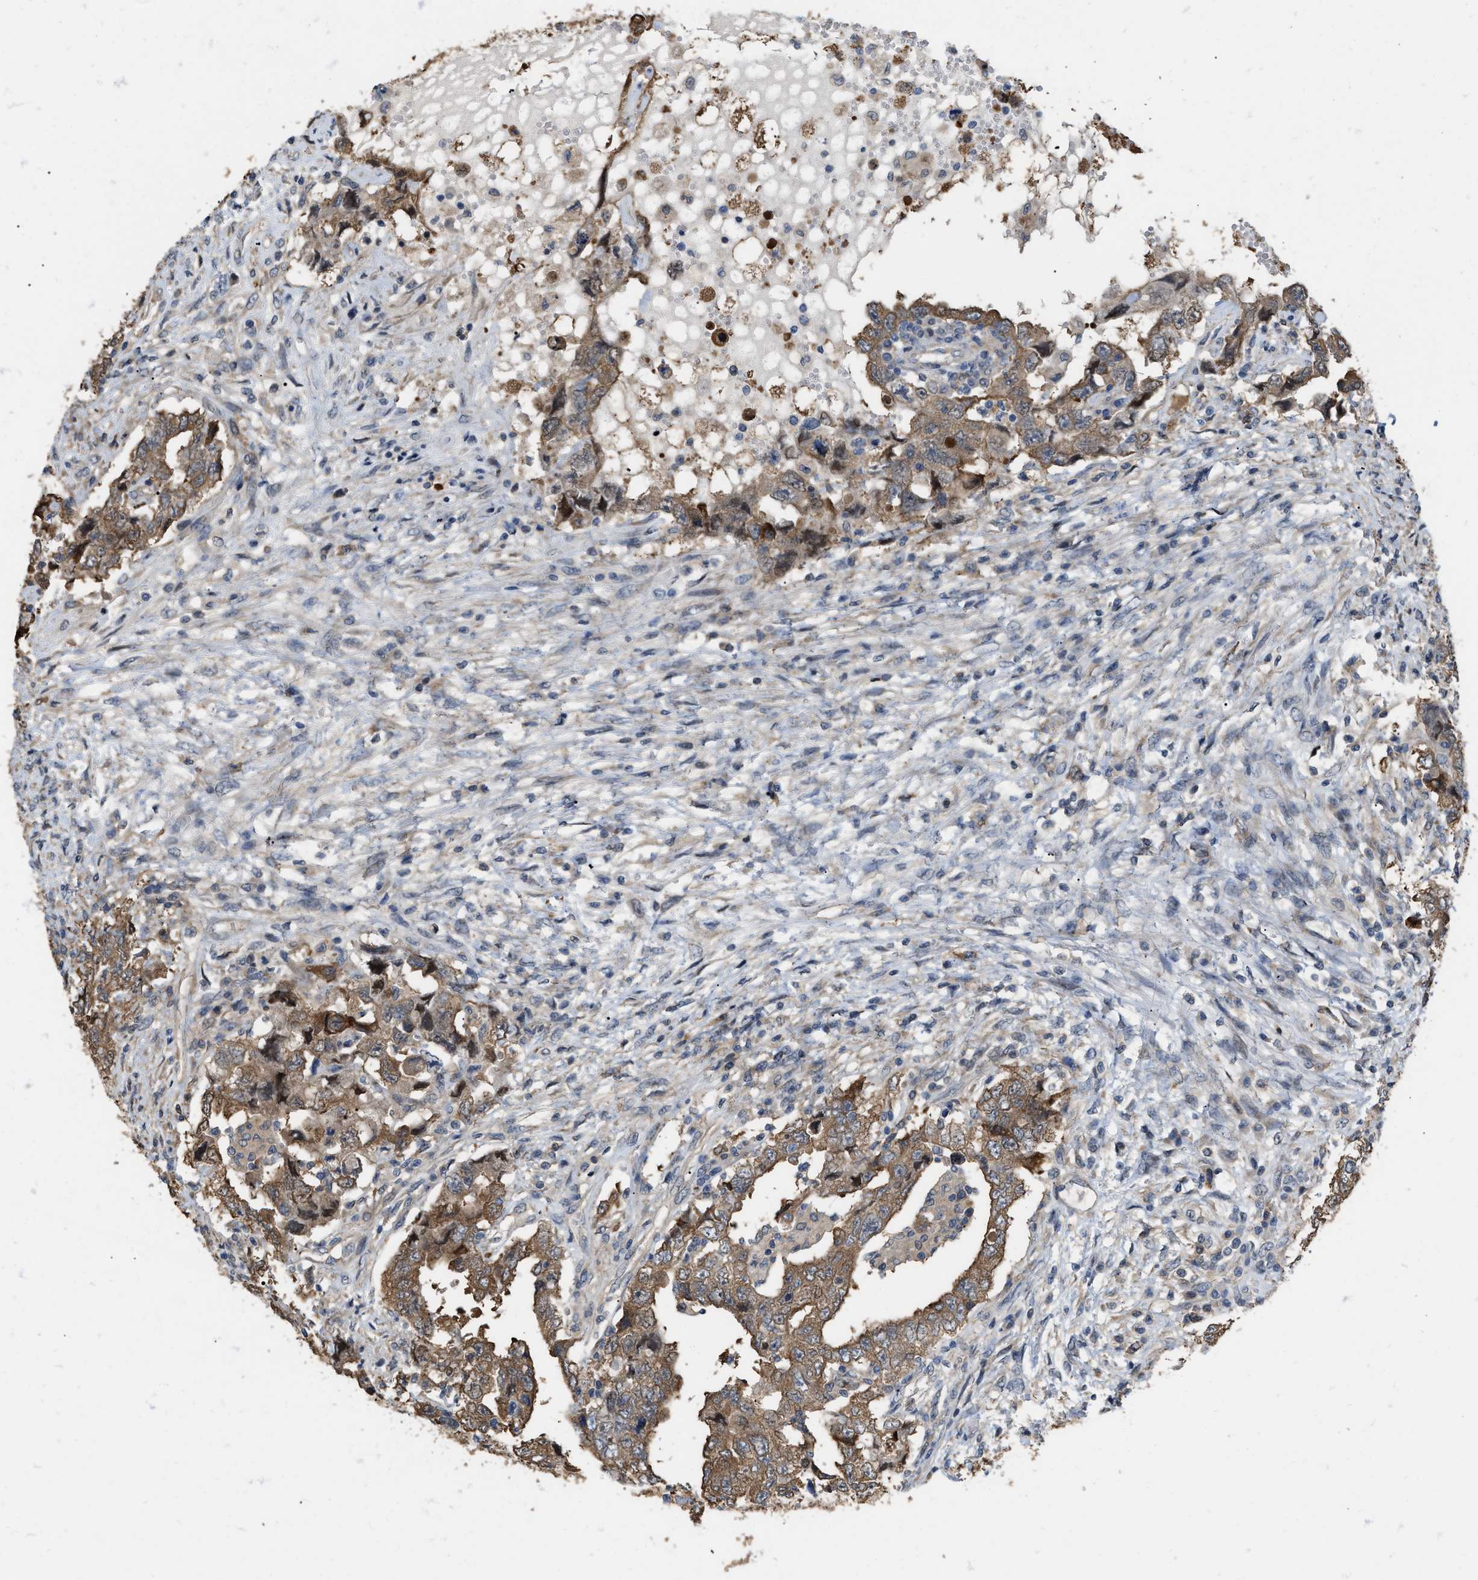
{"staining": {"intensity": "moderate", "quantity": ">75%", "location": "cytoplasmic/membranous"}, "tissue": "testis cancer", "cell_type": "Tumor cells", "image_type": "cancer", "snomed": [{"axis": "morphology", "description": "Carcinoma, Embryonal, NOS"}, {"axis": "topography", "description": "Testis"}], "caption": "Protein staining demonstrates moderate cytoplasmic/membranous expression in approximately >75% of tumor cells in testis cancer (embryonal carcinoma).", "gene": "CSNK1A1", "patient": {"sex": "male", "age": 26}}